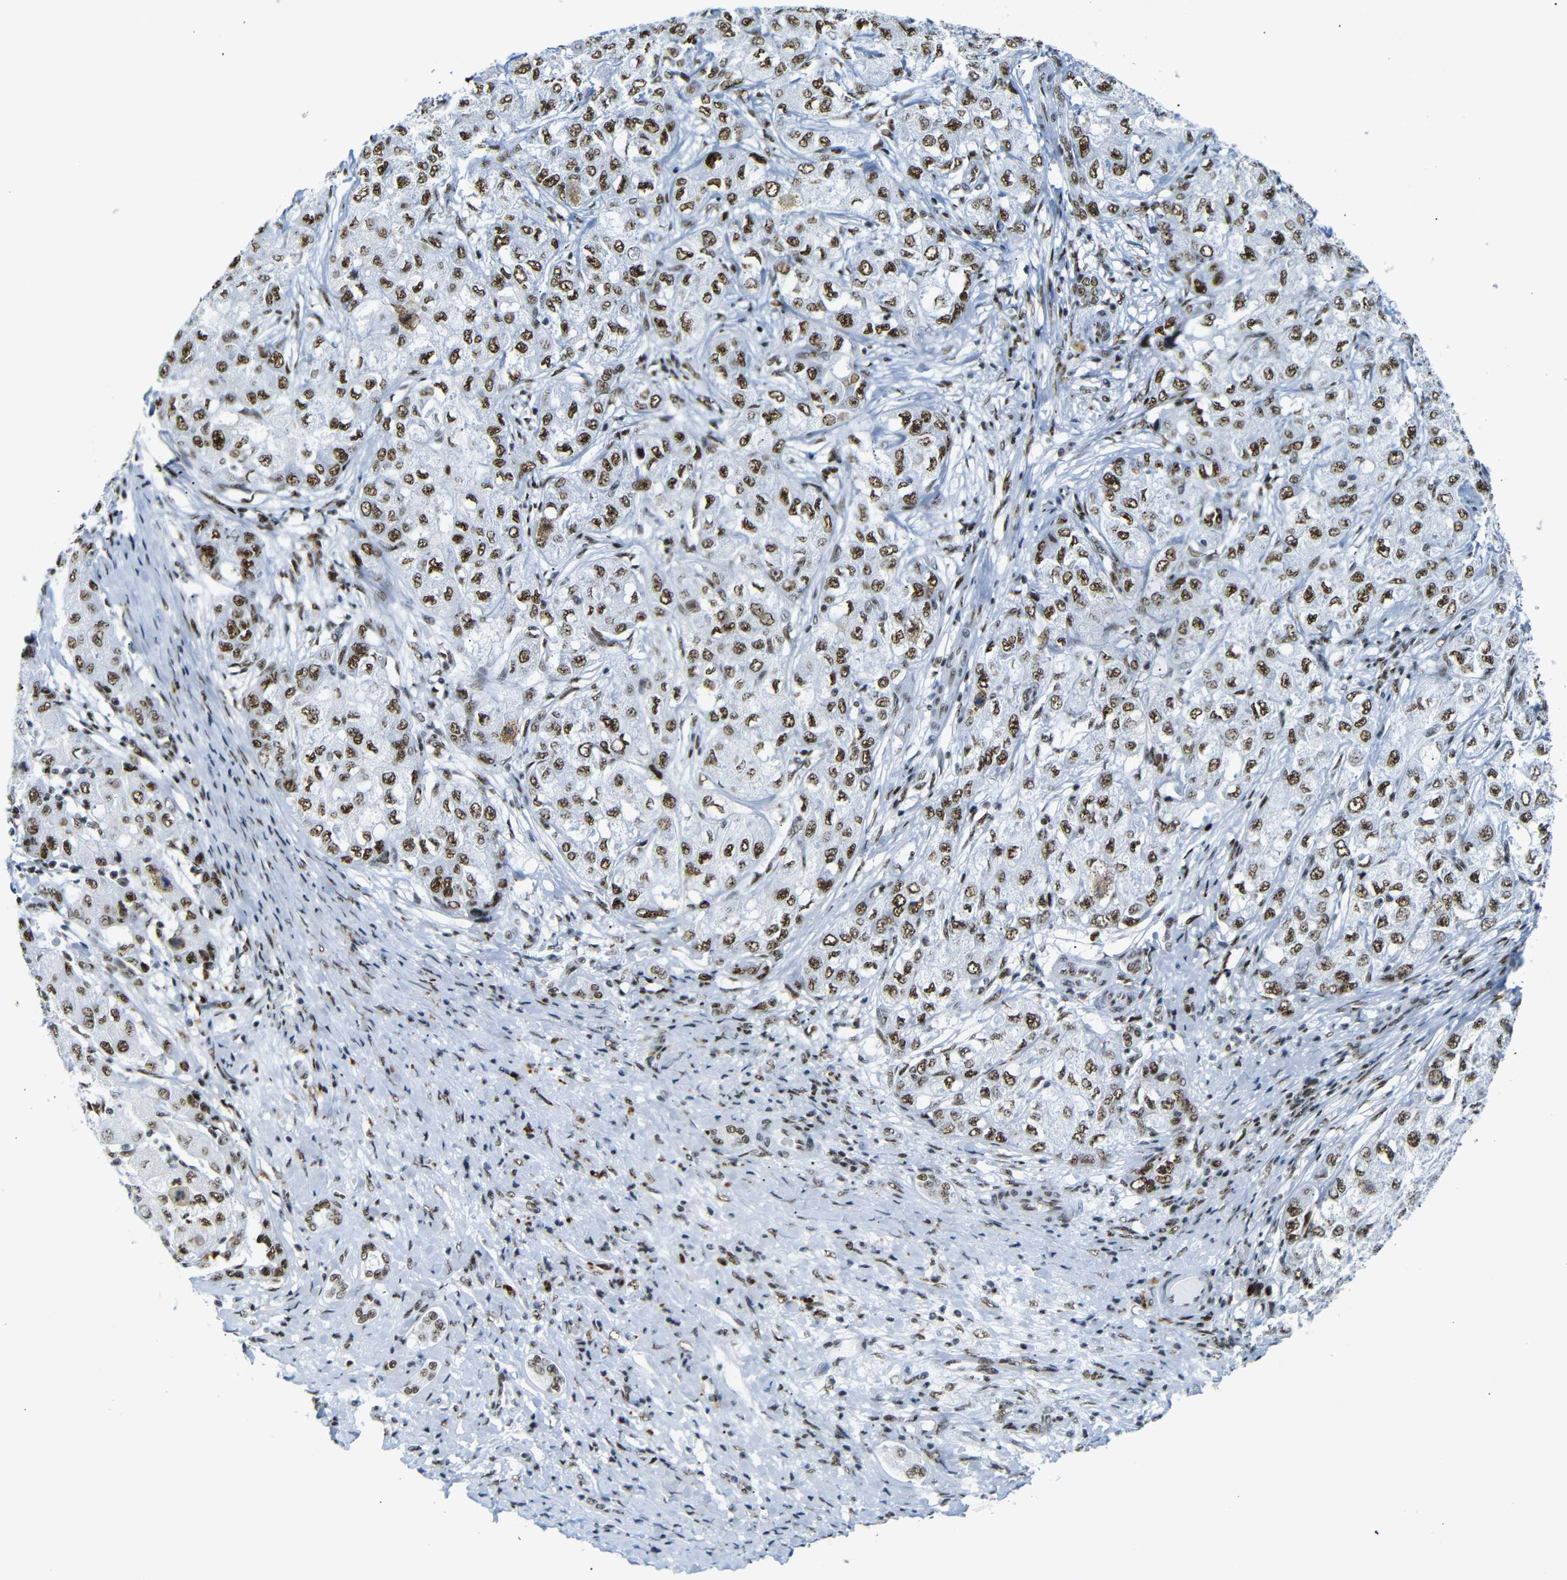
{"staining": {"intensity": "strong", "quantity": ">75%", "location": "nuclear"}, "tissue": "liver cancer", "cell_type": "Tumor cells", "image_type": "cancer", "snomed": [{"axis": "morphology", "description": "Carcinoma, Hepatocellular, NOS"}, {"axis": "topography", "description": "Liver"}], "caption": "The immunohistochemical stain labels strong nuclear staining in tumor cells of liver cancer (hepatocellular carcinoma) tissue.", "gene": "TRA2B", "patient": {"sex": "male", "age": 80}}